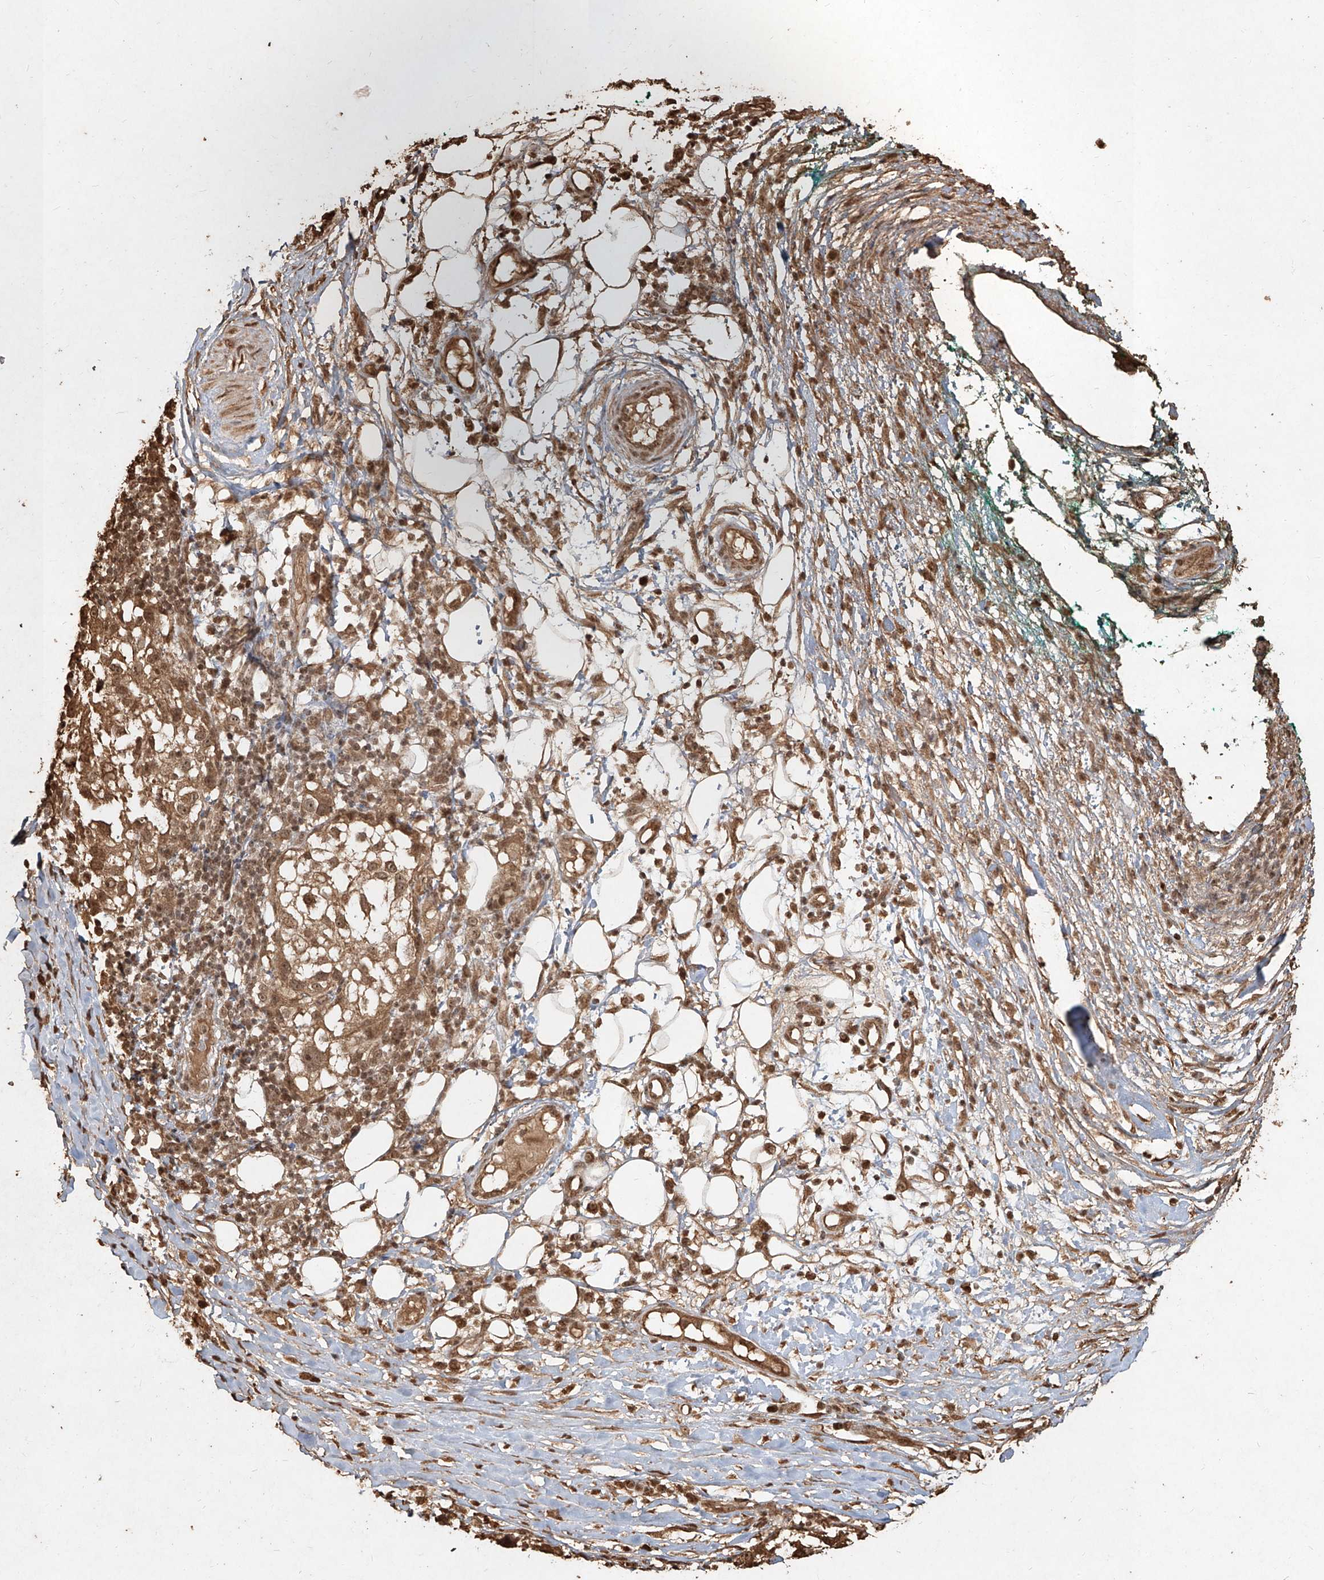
{"staining": {"intensity": "moderate", "quantity": ">75%", "location": "cytoplasmic/membranous,nuclear"}, "tissue": "melanoma", "cell_type": "Tumor cells", "image_type": "cancer", "snomed": [{"axis": "morphology", "description": "Necrosis, NOS"}, {"axis": "morphology", "description": "Malignant melanoma, NOS"}, {"axis": "topography", "description": "Skin"}], "caption": "Immunohistochemical staining of human malignant melanoma reveals moderate cytoplasmic/membranous and nuclear protein positivity in approximately >75% of tumor cells.", "gene": "UBE2K", "patient": {"sex": "female", "age": 87}}